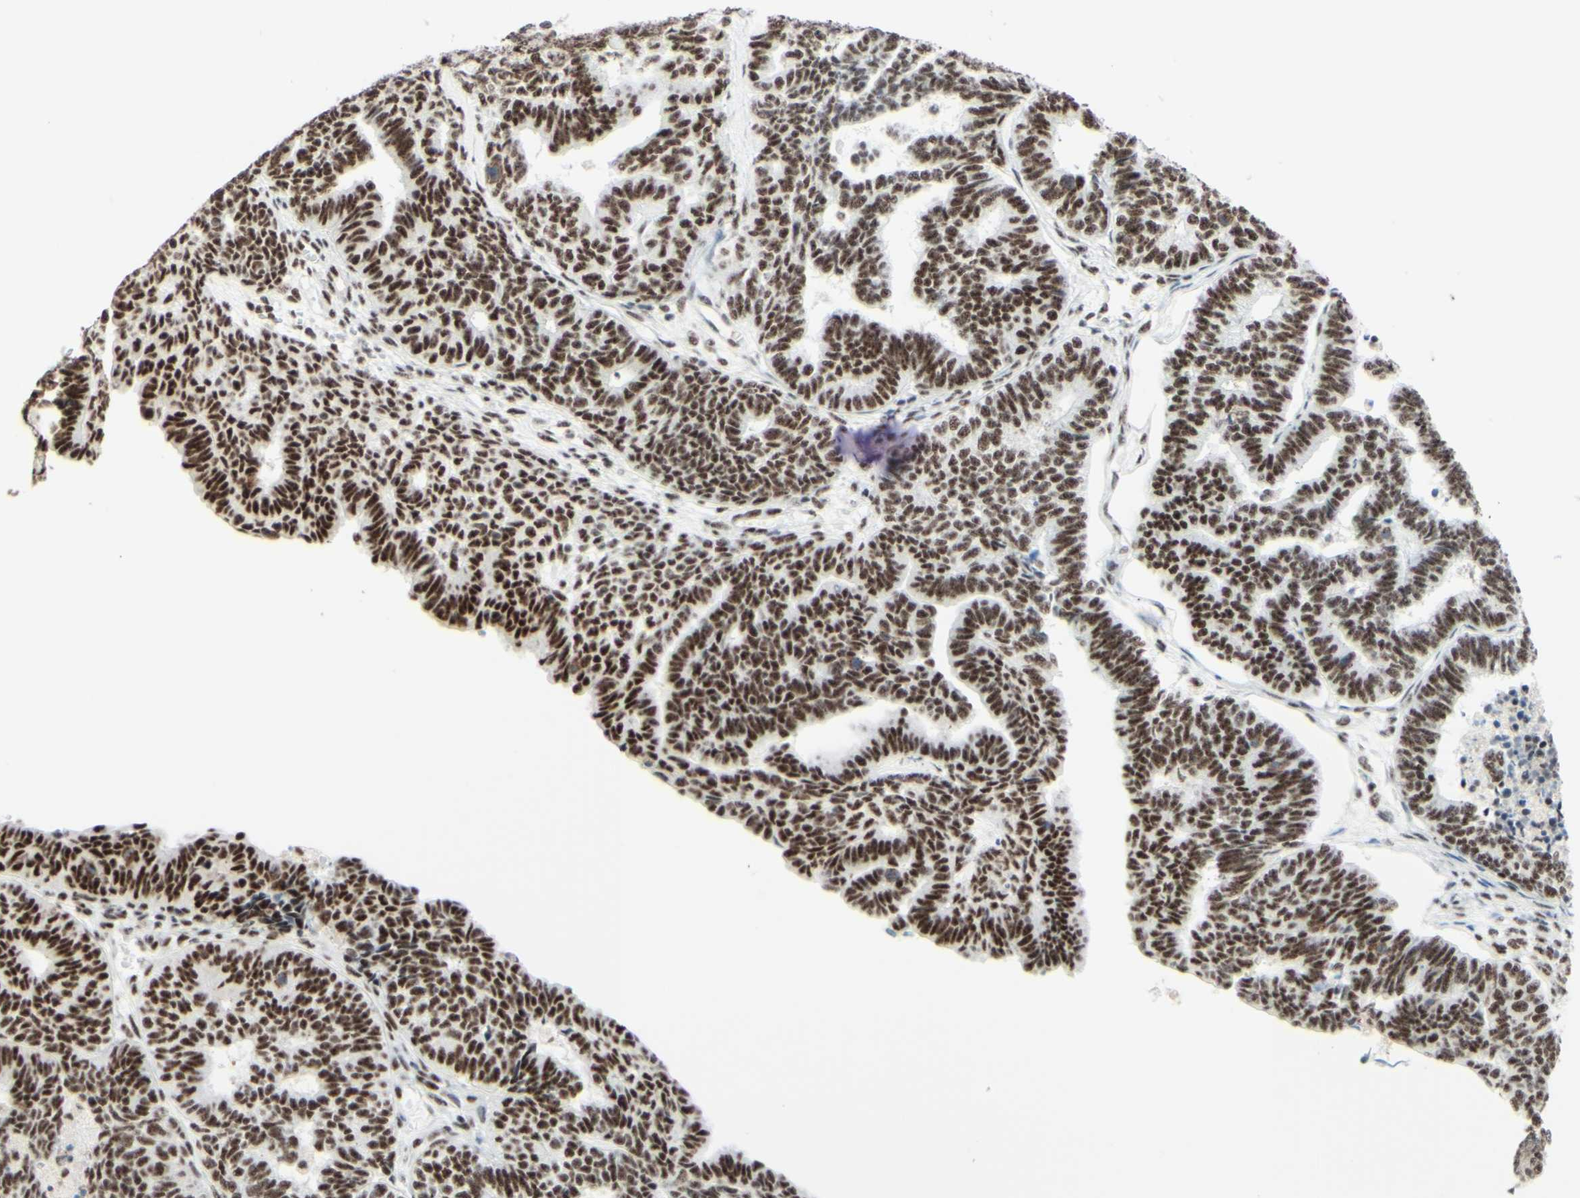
{"staining": {"intensity": "moderate", "quantity": "25%-75%", "location": "nuclear"}, "tissue": "endometrial cancer", "cell_type": "Tumor cells", "image_type": "cancer", "snomed": [{"axis": "morphology", "description": "Adenocarcinoma, NOS"}, {"axis": "topography", "description": "Endometrium"}], "caption": "Moderate nuclear staining is identified in approximately 25%-75% of tumor cells in adenocarcinoma (endometrial).", "gene": "WTAP", "patient": {"sex": "female", "age": 70}}